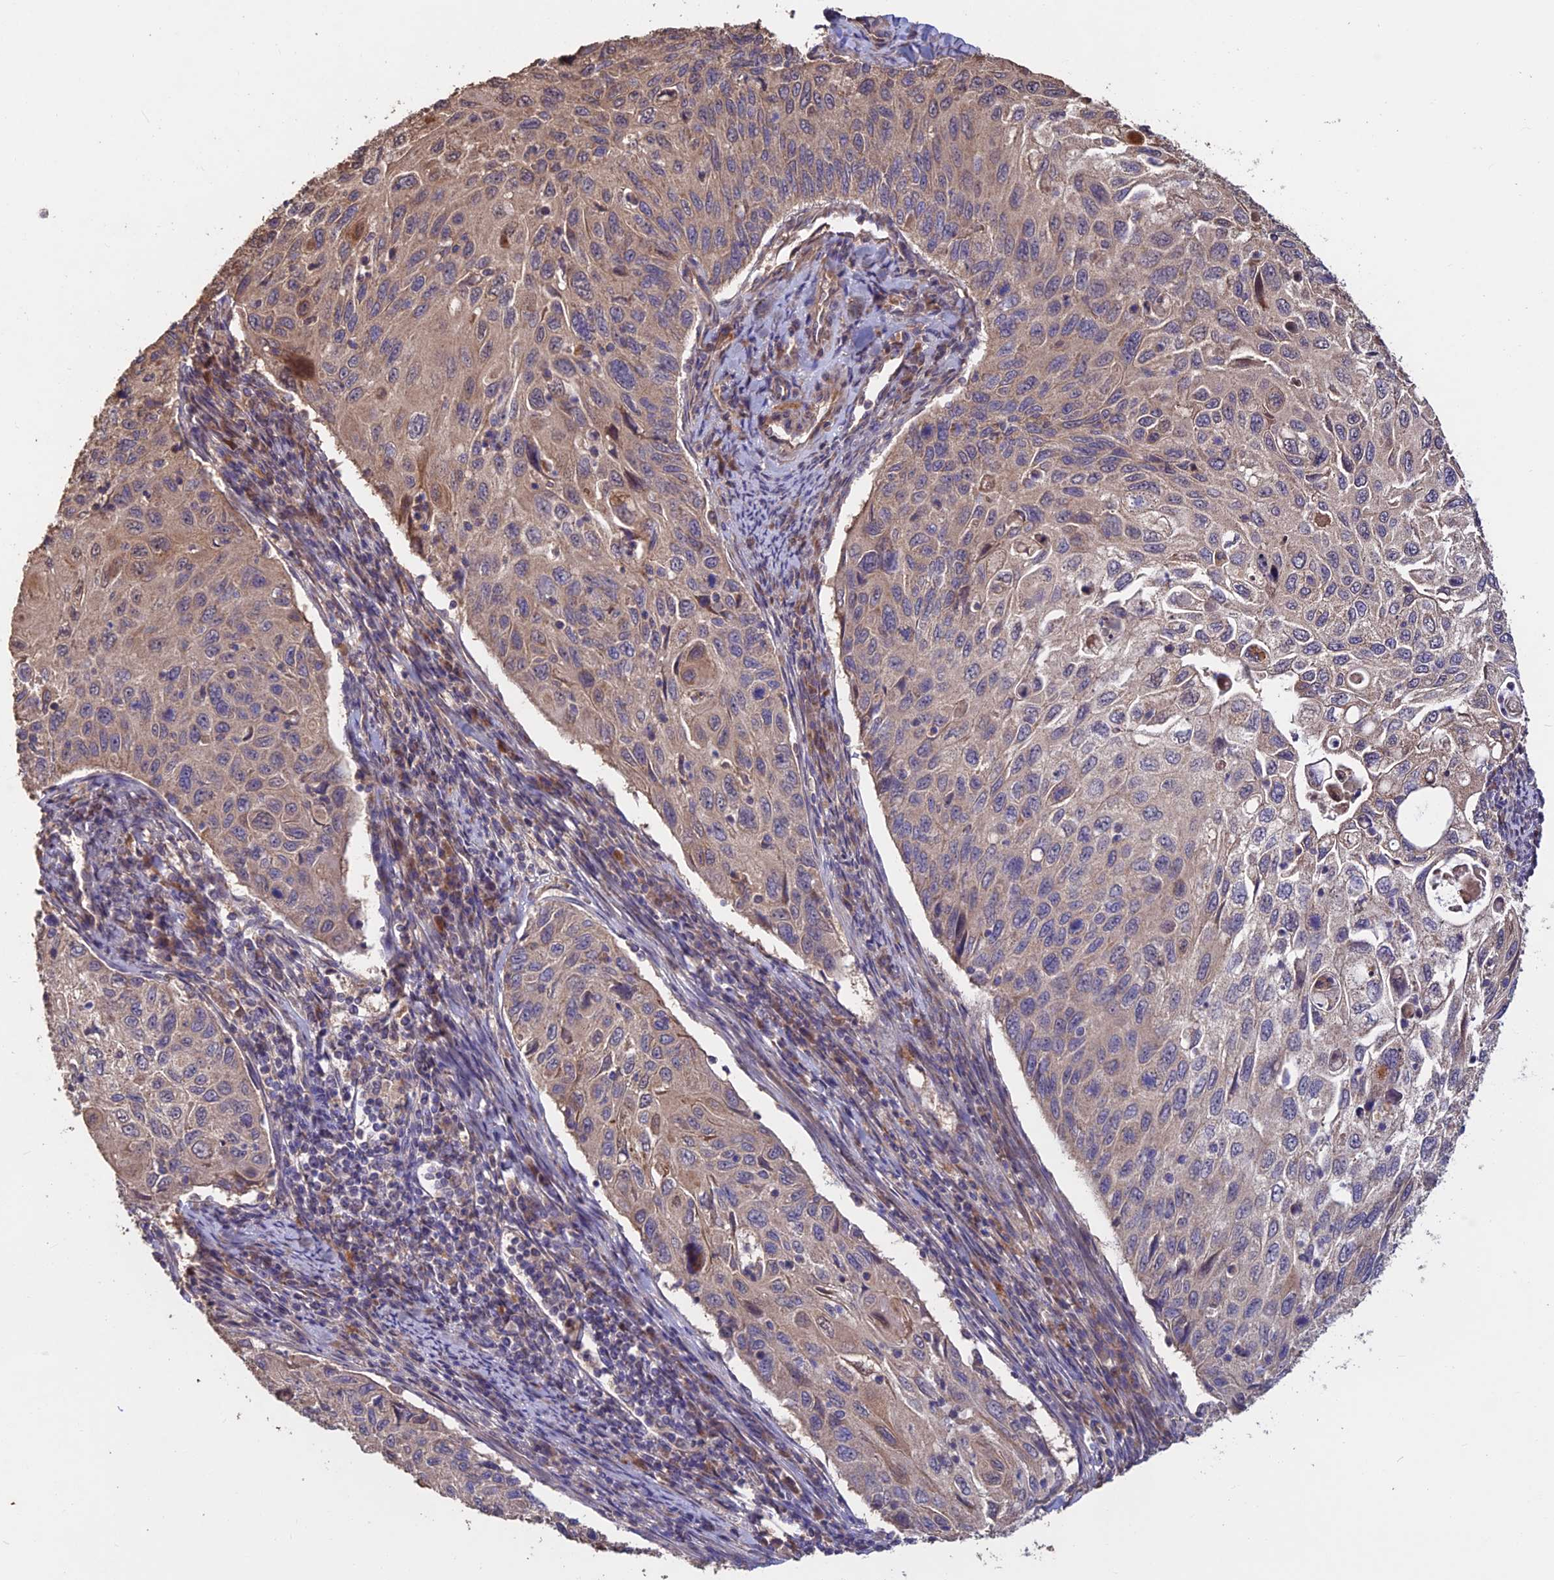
{"staining": {"intensity": "weak", "quantity": "25%-75%", "location": "cytoplasmic/membranous"}, "tissue": "cervical cancer", "cell_type": "Tumor cells", "image_type": "cancer", "snomed": [{"axis": "morphology", "description": "Squamous cell carcinoma, NOS"}, {"axis": "topography", "description": "Cervix"}], "caption": "The immunohistochemical stain highlights weak cytoplasmic/membranous staining in tumor cells of cervical cancer (squamous cell carcinoma) tissue.", "gene": "SHISA5", "patient": {"sex": "female", "age": 70}}